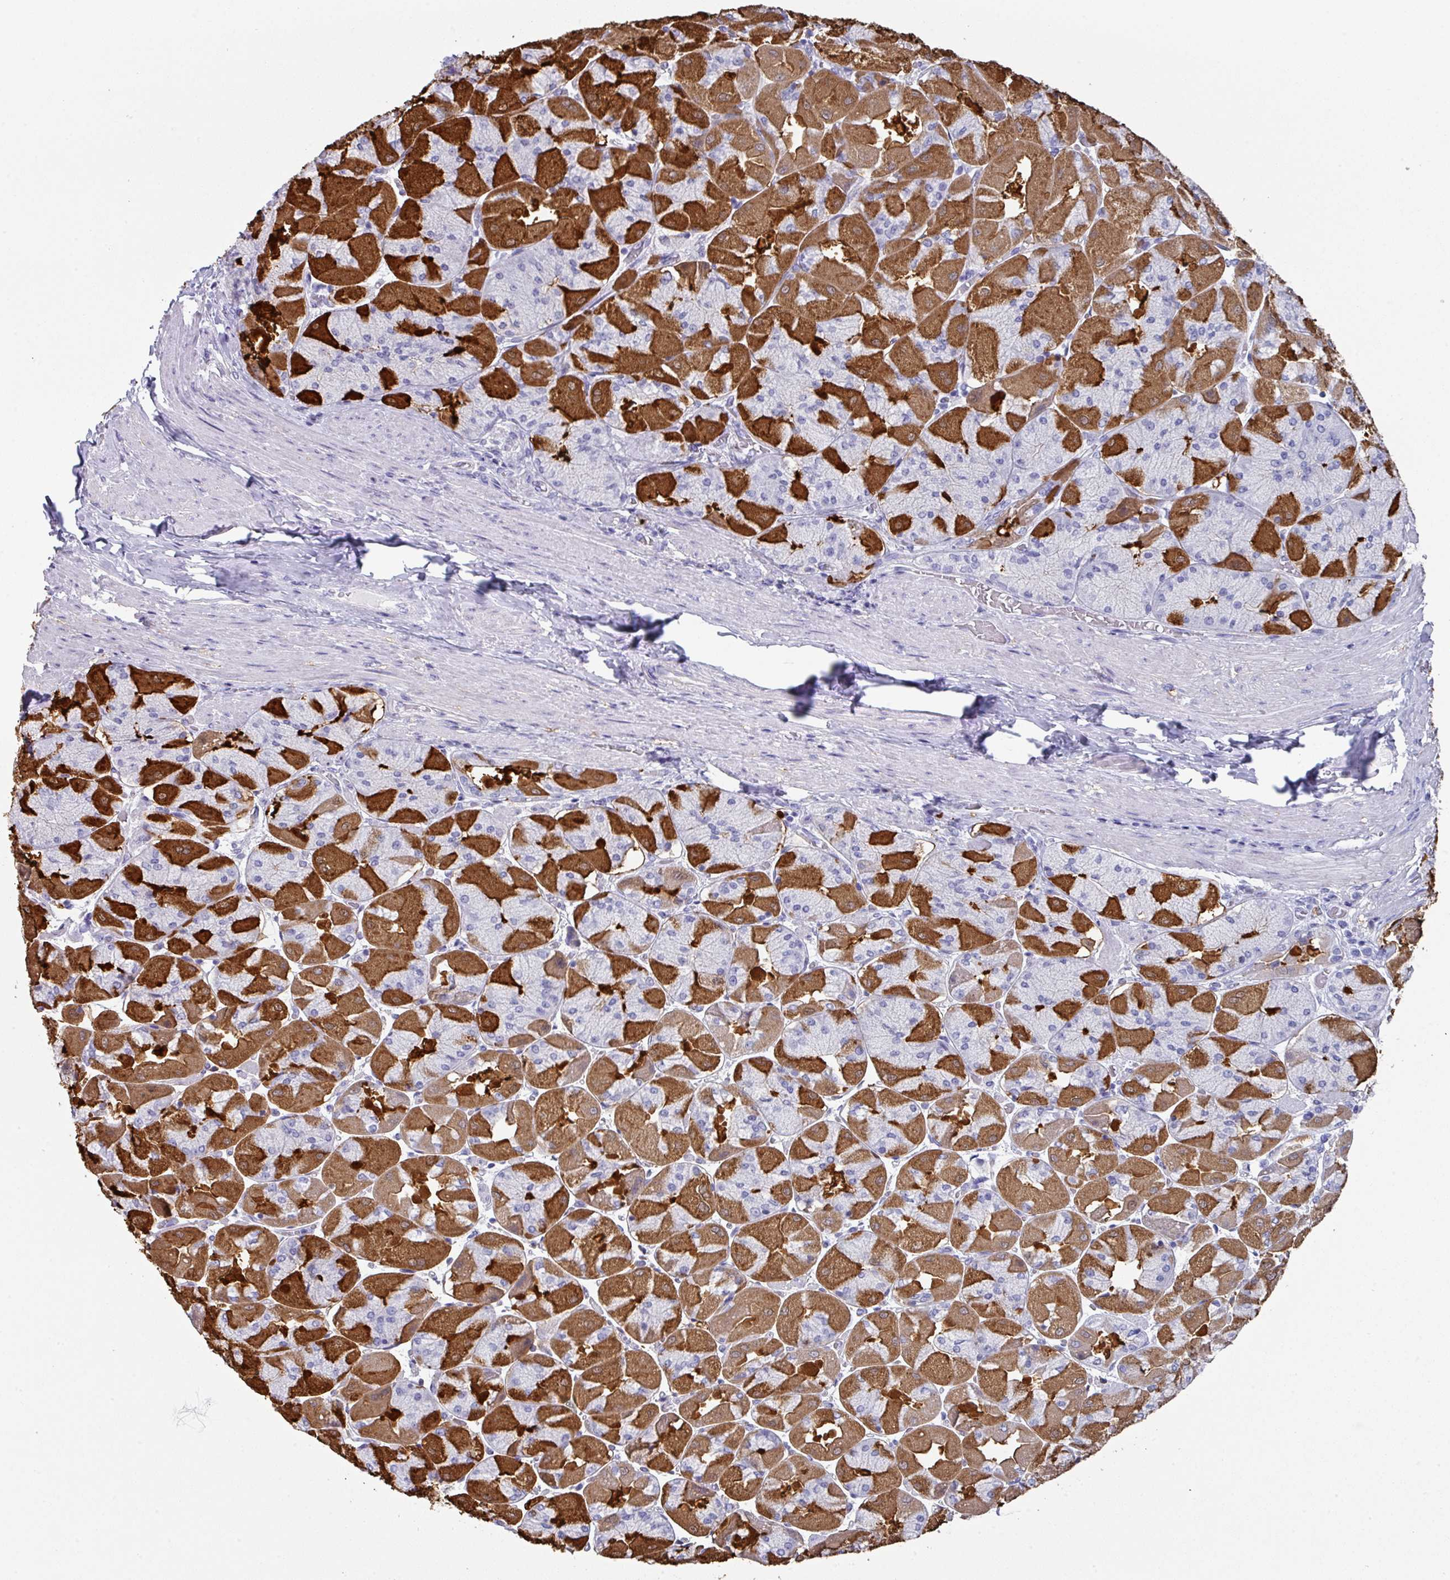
{"staining": {"intensity": "strong", "quantity": "25%-75%", "location": "cytoplasmic/membranous"}, "tissue": "stomach", "cell_type": "Glandular cells", "image_type": "normal", "snomed": [{"axis": "morphology", "description": "Normal tissue, NOS"}, {"axis": "topography", "description": "Stomach"}], "caption": "Approximately 25%-75% of glandular cells in normal human stomach demonstrate strong cytoplasmic/membranous protein positivity as visualized by brown immunohistochemical staining.", "gene": "PEX10", "patient": {"sex": "female", "age": 61}}